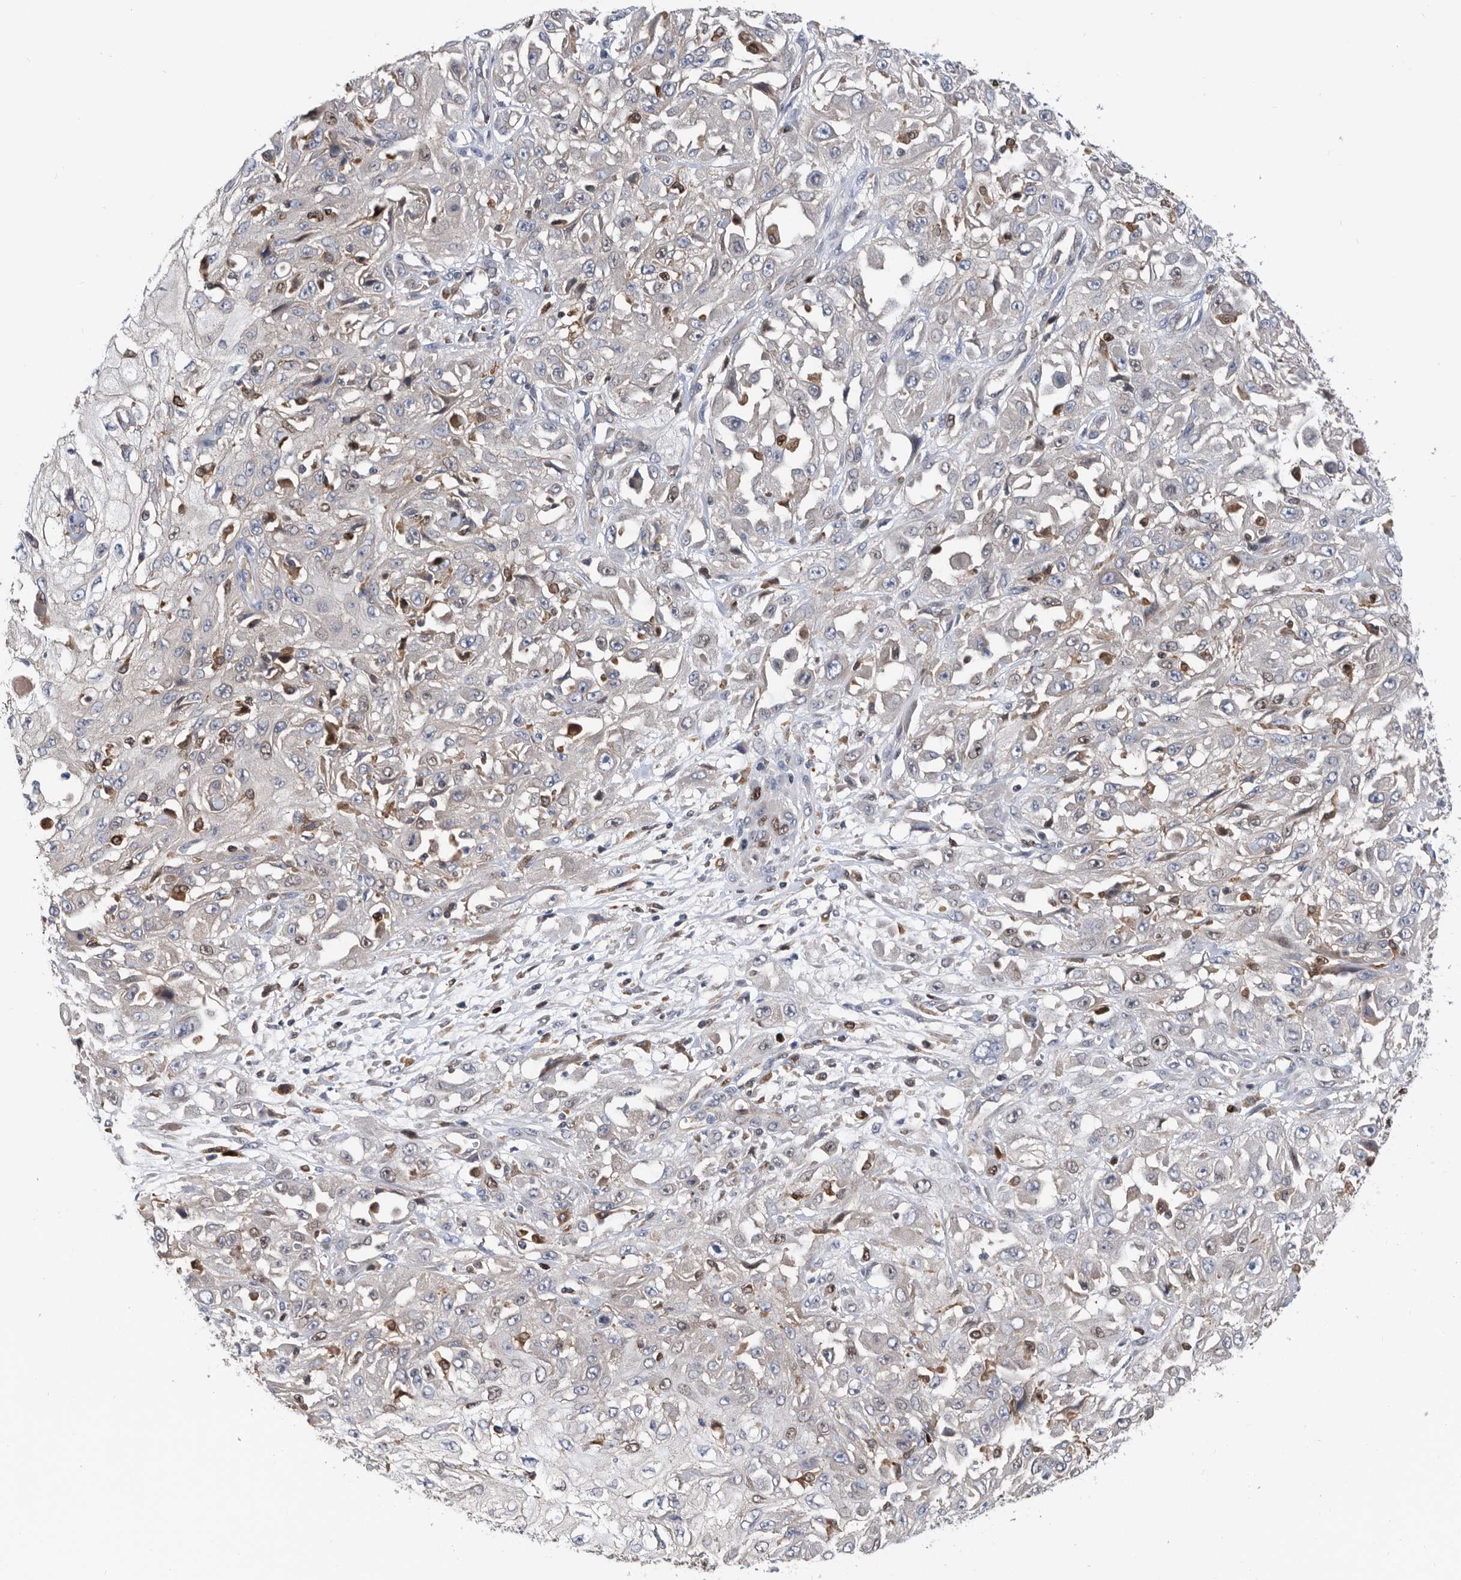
{"staining": {"intensity": "negative", "quantity": "none", "location": "none"}, "tissue": "skin cancer", "cell_type": "Tumor cells", "image_type": "cancer", "snomed": [{"axis": "morphology", "description": "Squamous cell carcinoma, NOS"}, {"axis": "morphology", "description": "Squamous cell carcinoma, metastatic, NOS"}, {"axis": "topography", "description": "Skin"}, {"axis": "topography", "description": "Lymph node"}], "caption": "IHC photomicrograph of metastatic squamous cell carcinoma (skin) stained for a protein (brown), which reveals no expression in tumor cells. (DAB (3,3'-diaminobenzidine) IHC with hematoxylin counter stain).", "gene": "ATAD2", "patient": {"sex": "male", "age": 75}}